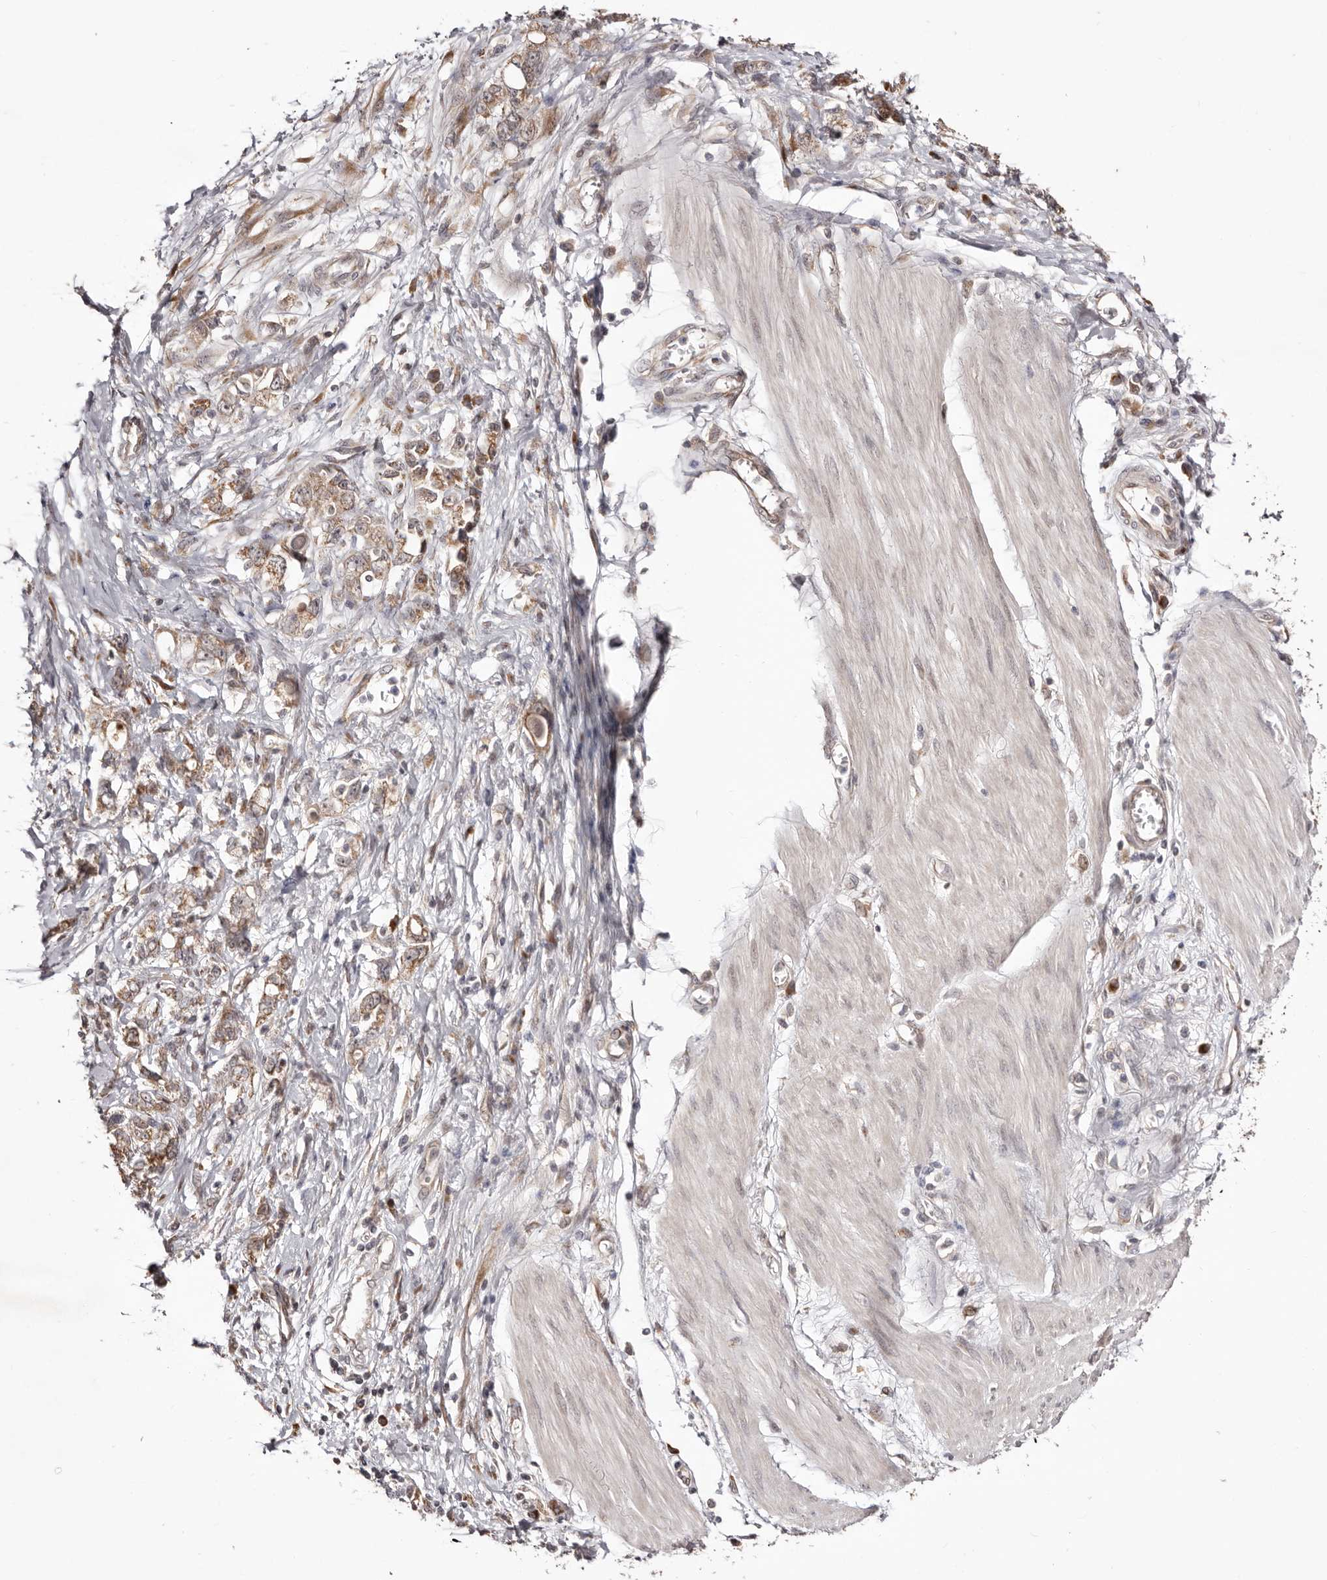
{"staining": {"intensity": "moderate", "quantity": ">75%", "location": "cytoplasmic/membranous"}, "tissue": "stomach cancer", "cell_type": "Tumor cells", "image_type": "cancer", "snomed": [{"axis": "morphology", "description": "Adenocarcinoma, NOS"}, {"axis": "topography", "description": "Stomach"}], "caption": "Brown immunohistochemical staining in human stomach cancer shows moderate cytoplasmic/membranous expression in approximately >75% of tumor cells. (DAB (3,3'-diaminobenzidine) = brown stain, brightfield microscopy at high magnification).", "gene": "EGR3", "patient": {"sex": "female", "age": 76}}